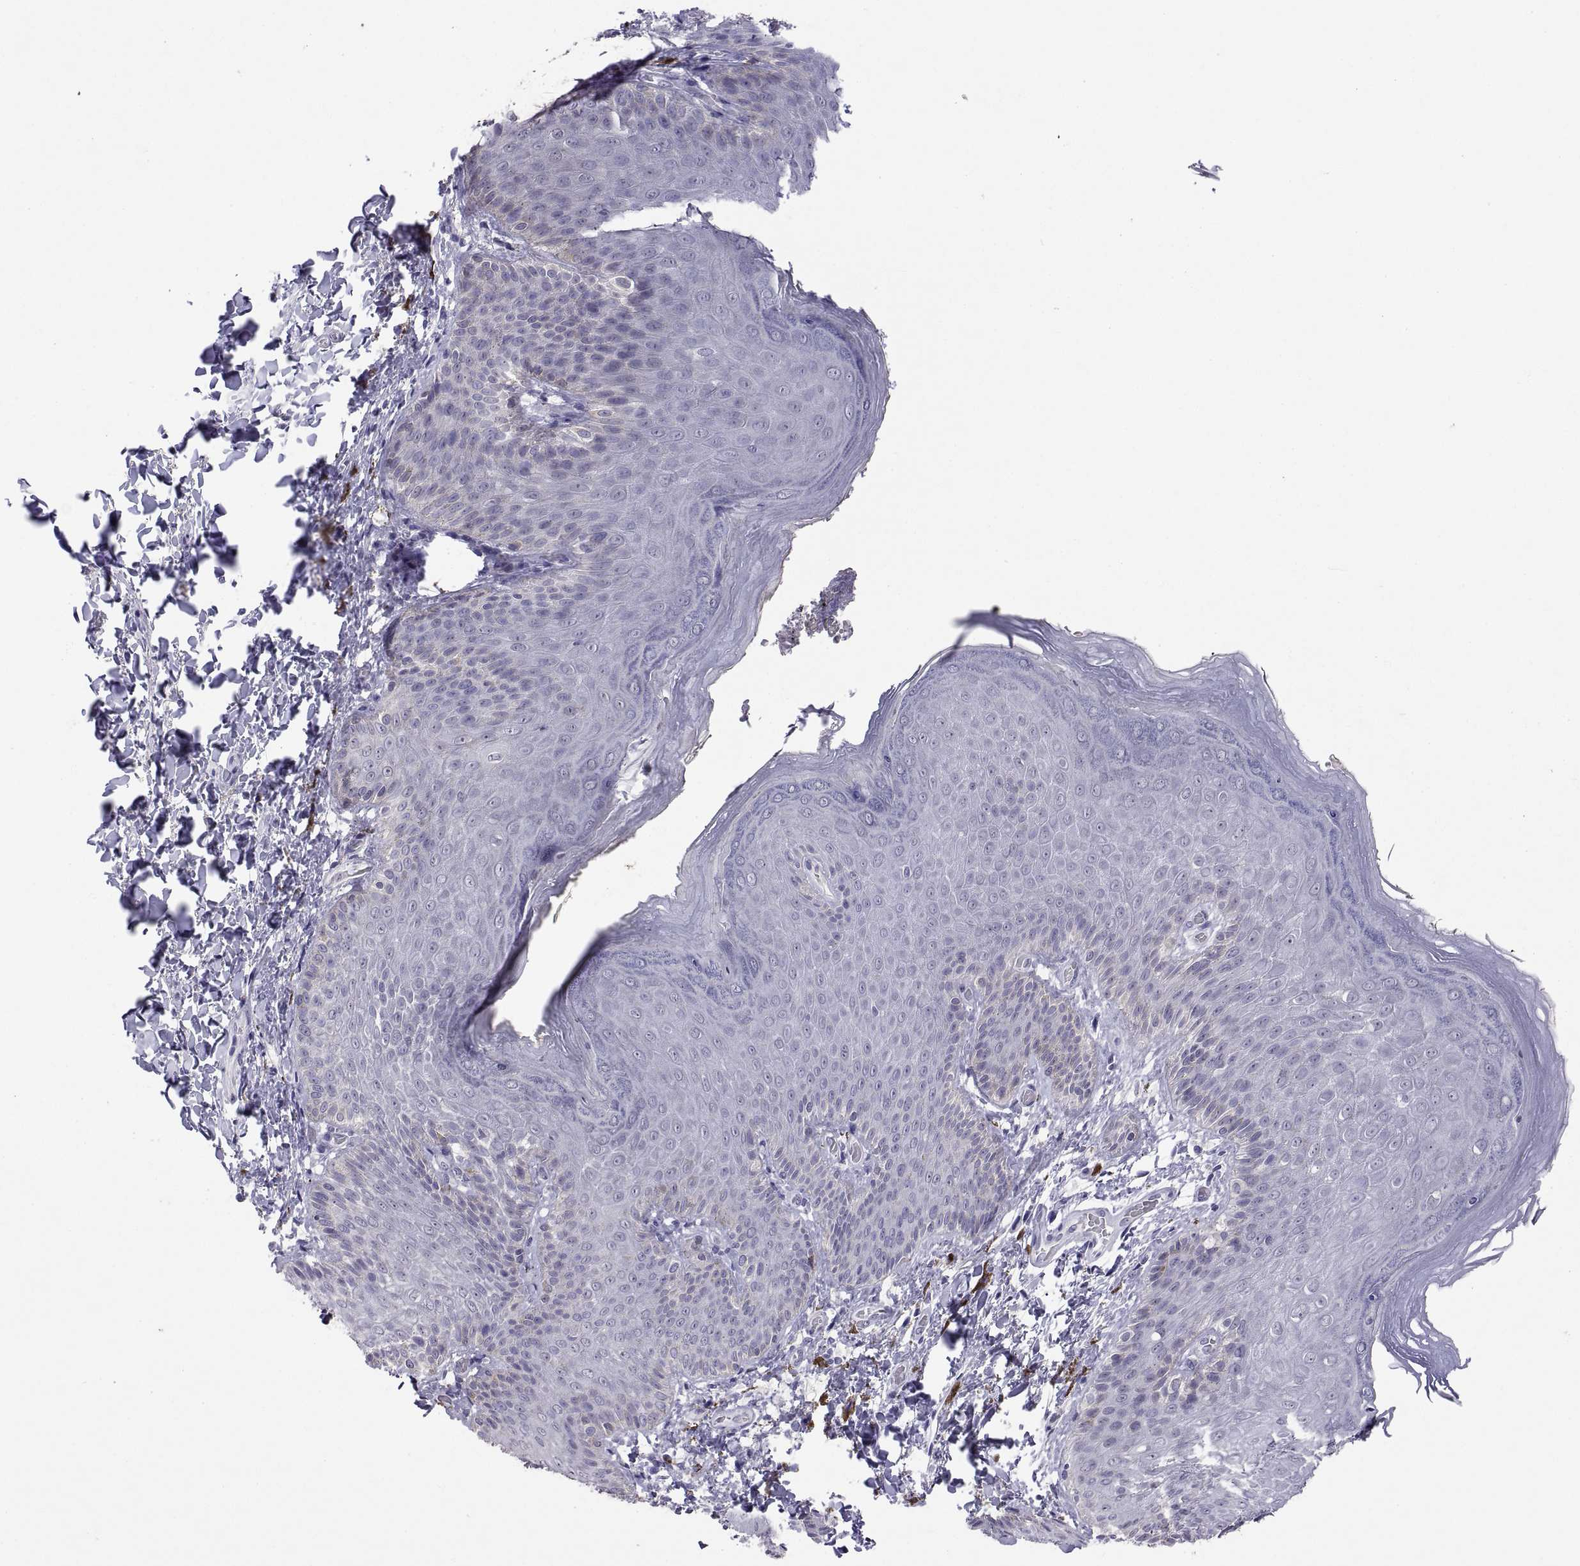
{"staining": {"intensity": "negative", "quantity": "none", "location": "none"}, "tissue": "skin", "cell_type": "Epidermal cells", "image_type": "normal", "snomed": [{"axis": "morphology", "description": "Normal tissue, NOS"}, {"axis": "topography", "description": "Anal"}], "caption": "Immunohistochemistry of benign human skin reveals no positivity in epidermal cells. (DAB IHC with hematoxylin counter stain).", "gene": "MS4A1", "patient": {"sex": "male", "age": 53}}